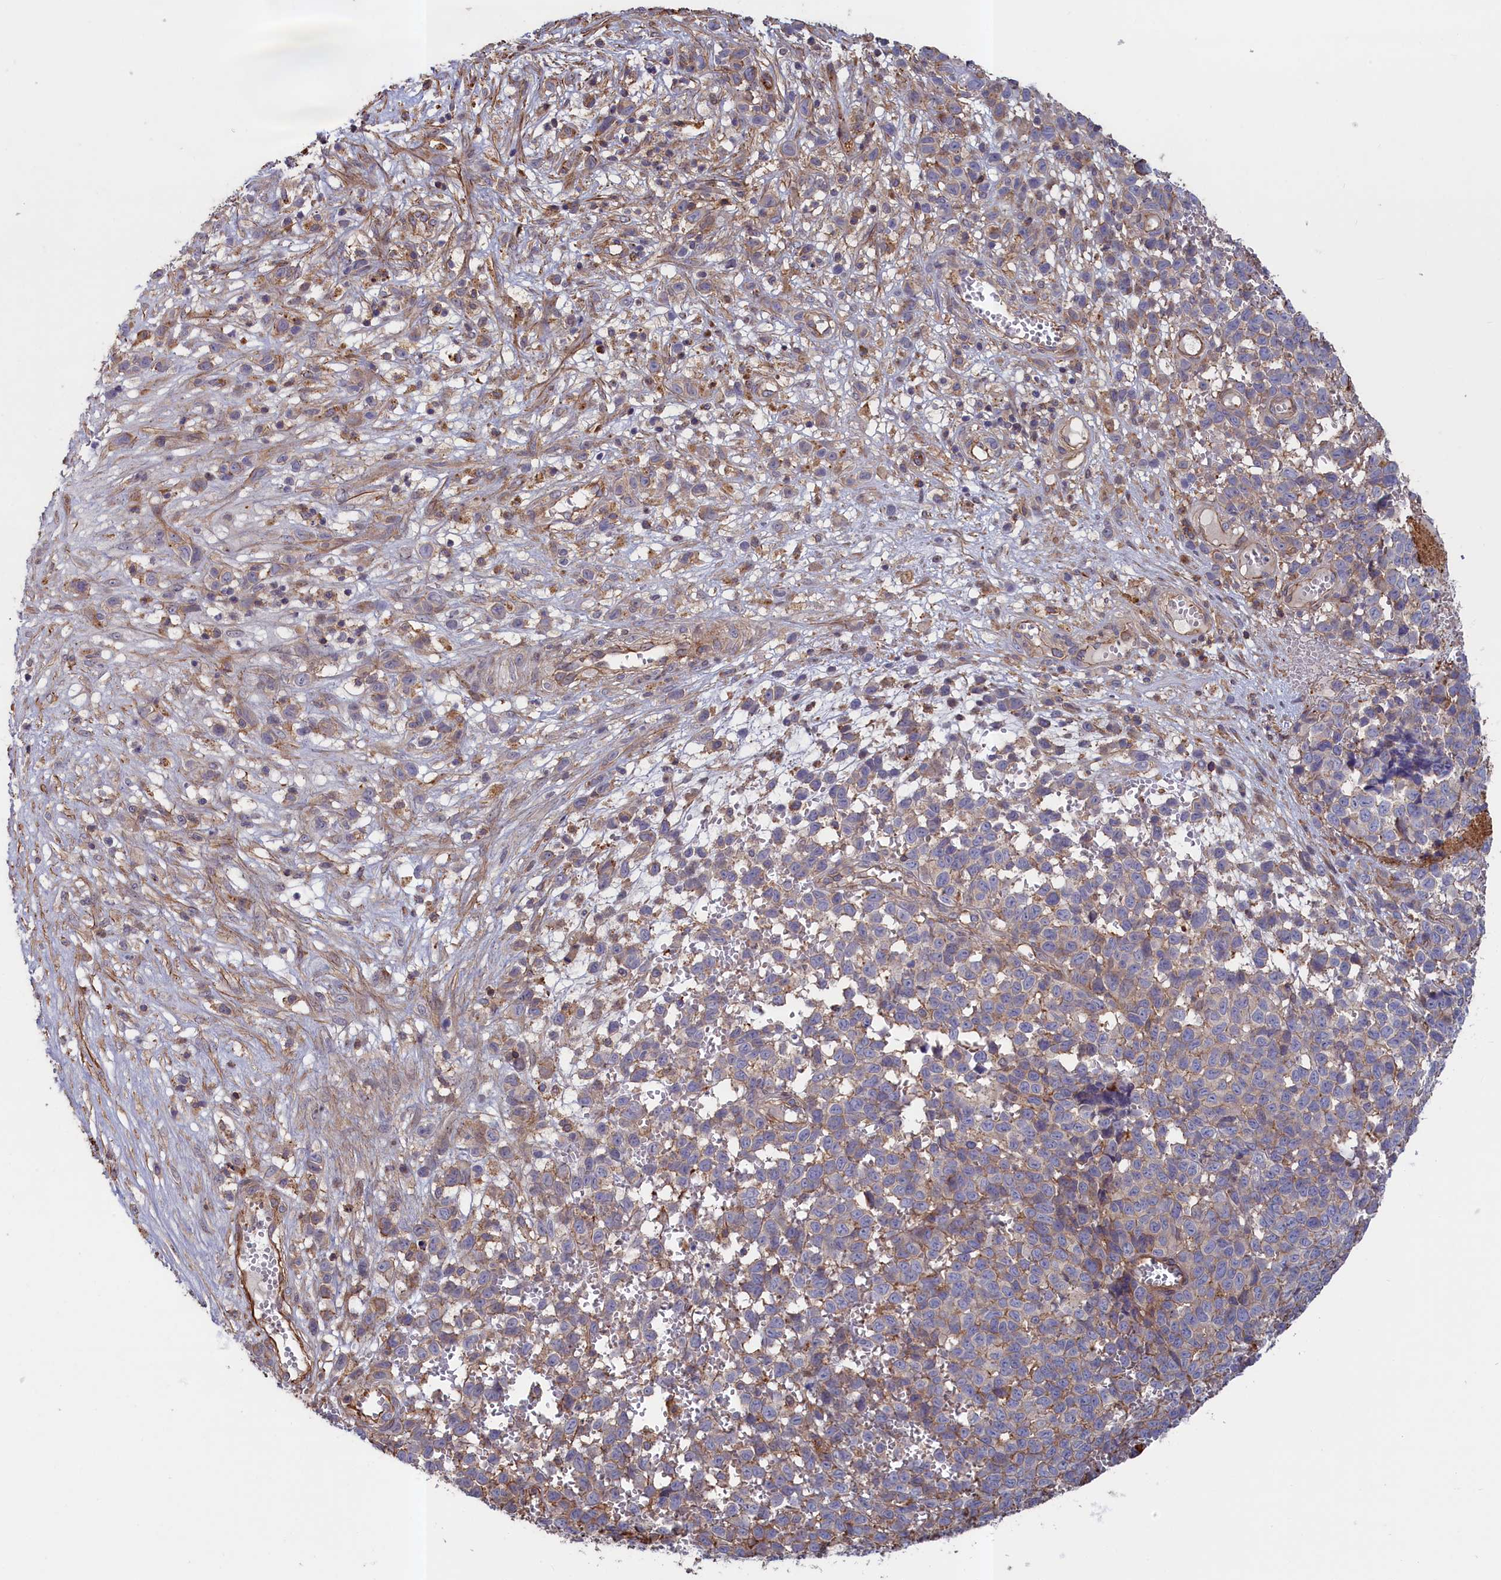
{"staining": {"intensity": "weak", "quantity": "<25%", "location": "cytoplasmic/membranous"}, "tissue": "melanoma", "cell_type": "Tumor cells", "image_type": "cancer", "snomed": [{"axis": "morphology", "description": "Malignant melanoma, NOS"}, {"axis": "topography", "description": "Nose, NOS"}], "caption": "Malignant melanoma stained for a protein using immunohistochemistry demonstrates no positivity tumor cells.", "gene": "ANKRD27", "patient": {"sex": "female", "age": 48}}